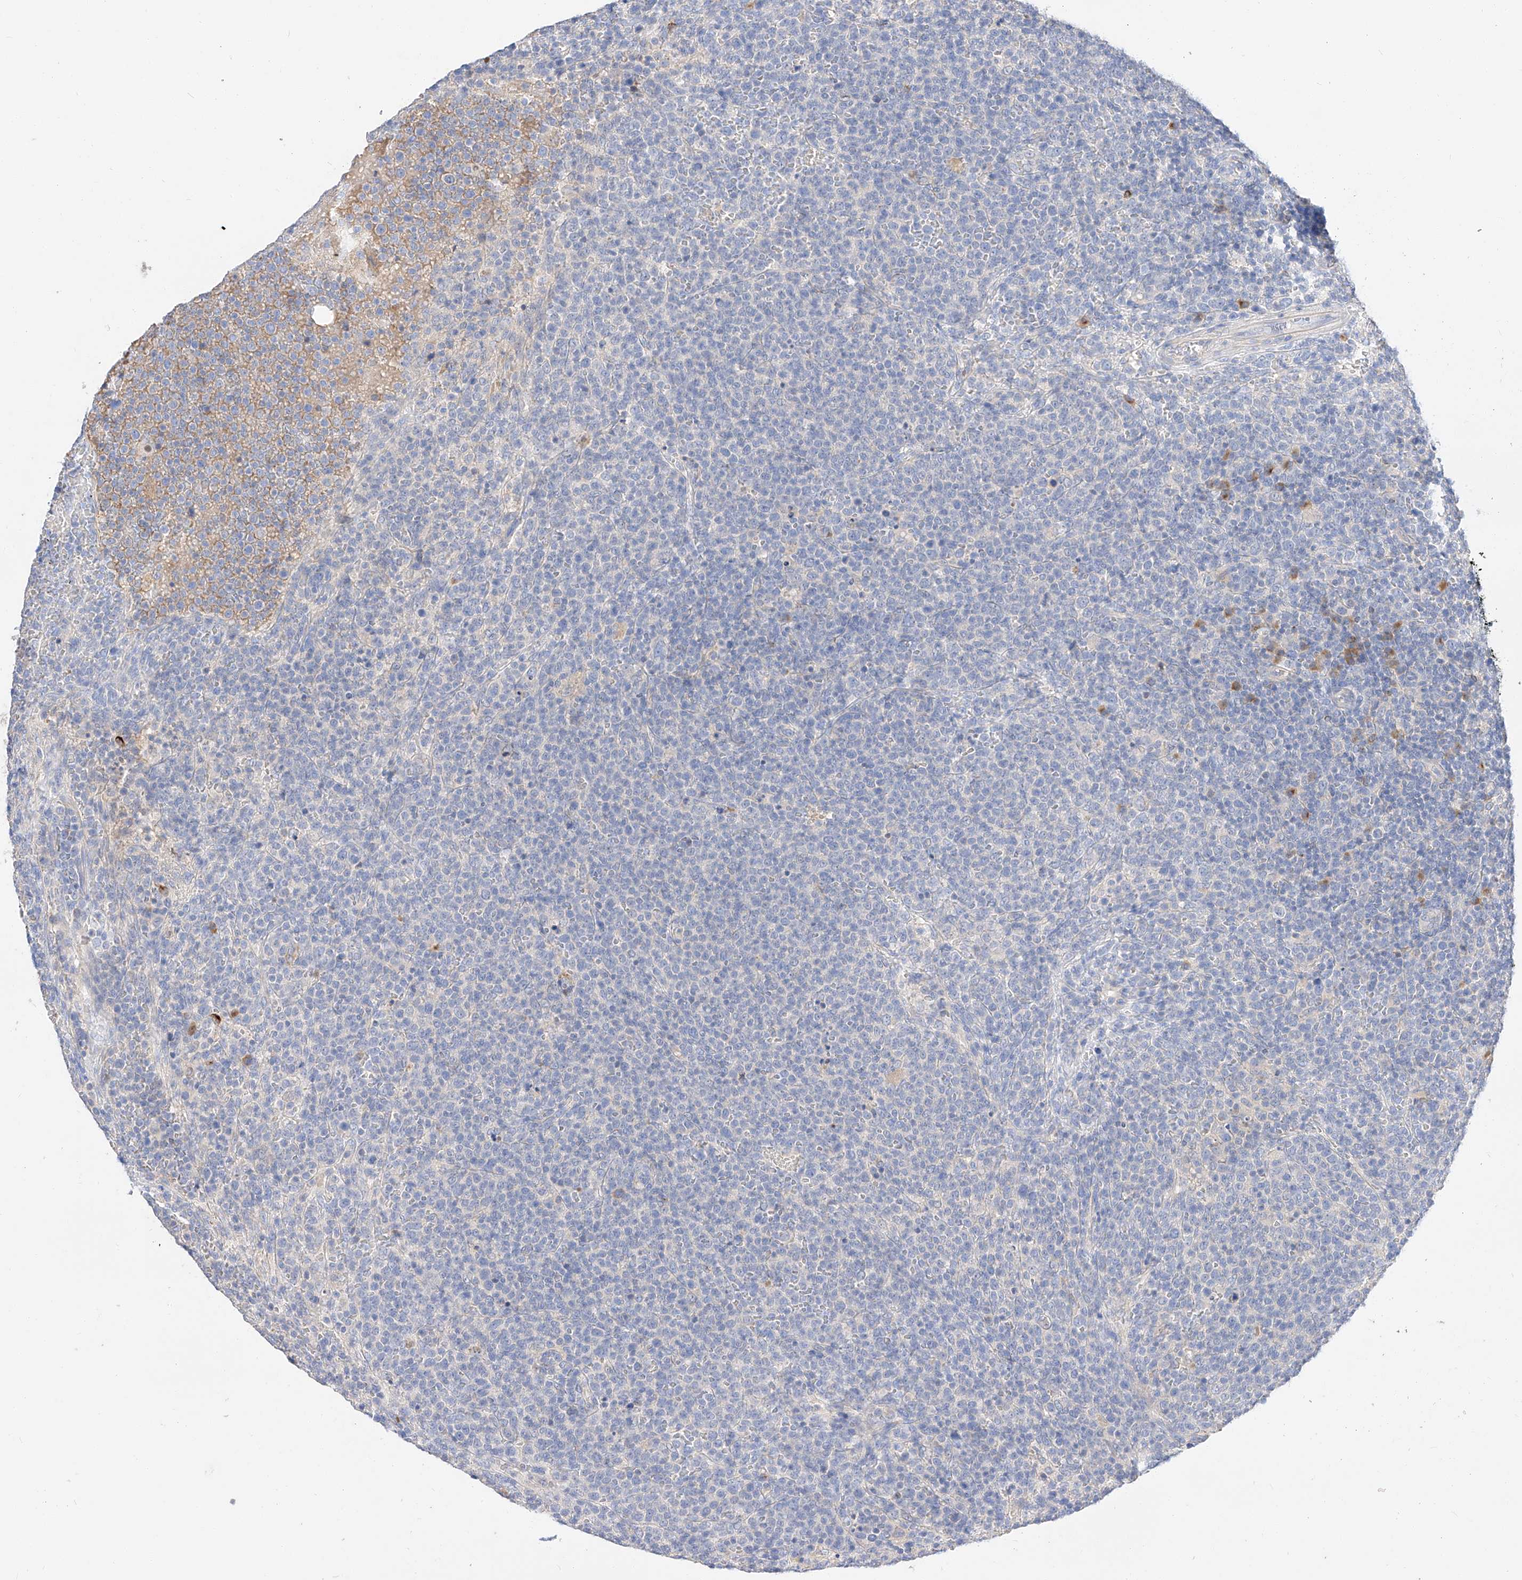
{"staining": {"intensity": "negative", "quantity": "none", "location": "none"}, "tissue": "lymphoma", "cell_type": "Tumor cells", "image_type": "cancer", "snomed": [{"axis": "morphology", "description": "Malignant lymphoma, non-Hodgkin's type, High grade"}, {"axis": "topography", "description": "Lymph node"}], "caption": "Immunohistochemistry of human lymphoma exhibits no expression in tumor cells.", "gene": "MAP7", "patient": {"sex": "male", "age": 61}}